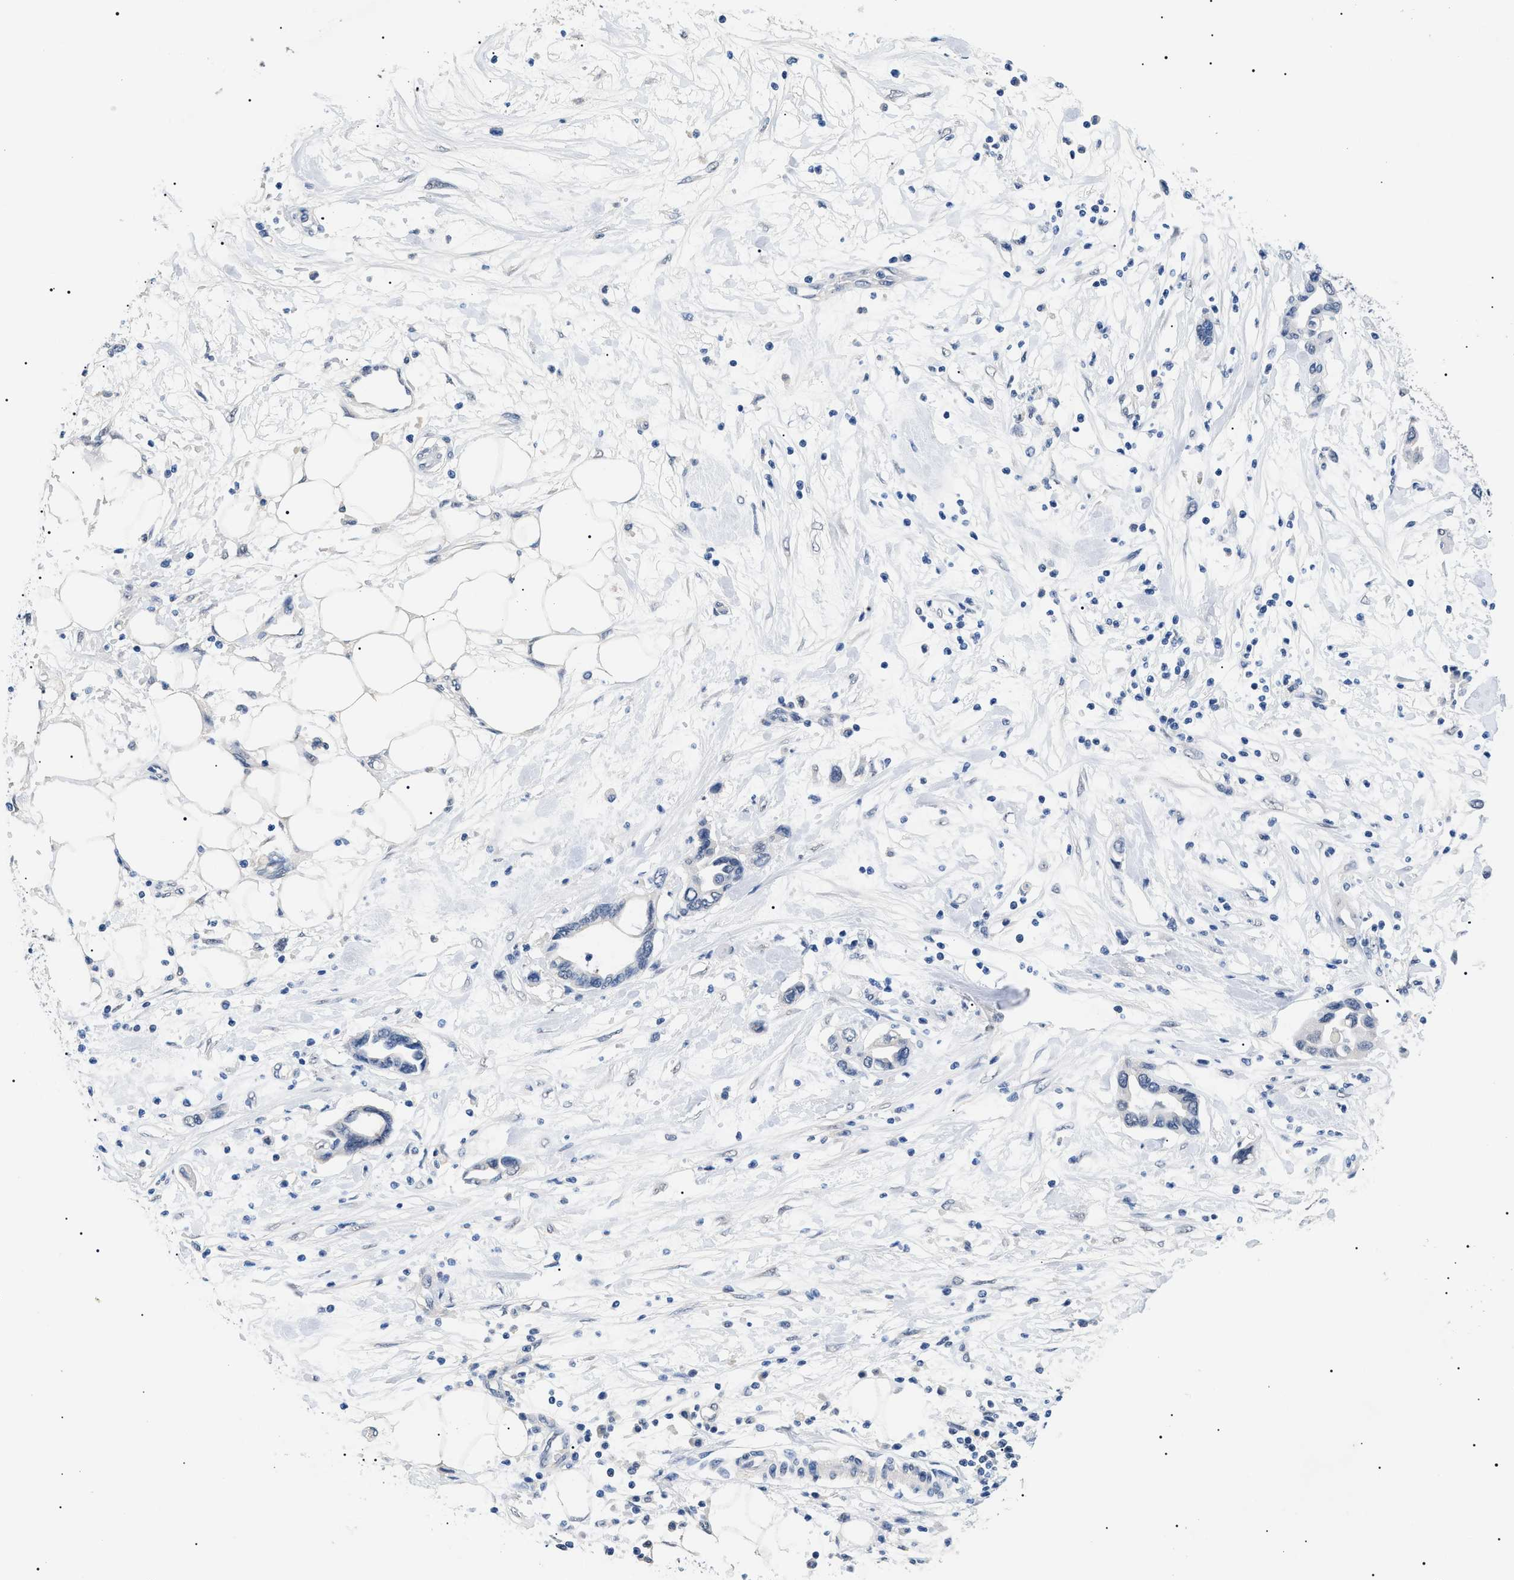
{"staining": {"intensity": "negative", "quantity": "none", "location": "none"}, "tissue": "pancreatic cancer", "cell_type": "Tumor cells", "image_type": "cancer", "snomed": [{"axis": "morphology", "description": "Adenocarcinoma, NOS"}, {"axis": "topography", "description": "Pancreas"}], "caption": "This image is of pancreatic cancer (adenocarcinoma) stained with IHC to label a protein in brown with the nuclei are counter-stained blue. There is no expression in tumor cells.", "gene": "PRRT2", "patient": {"sex": "female", "age": 57}}